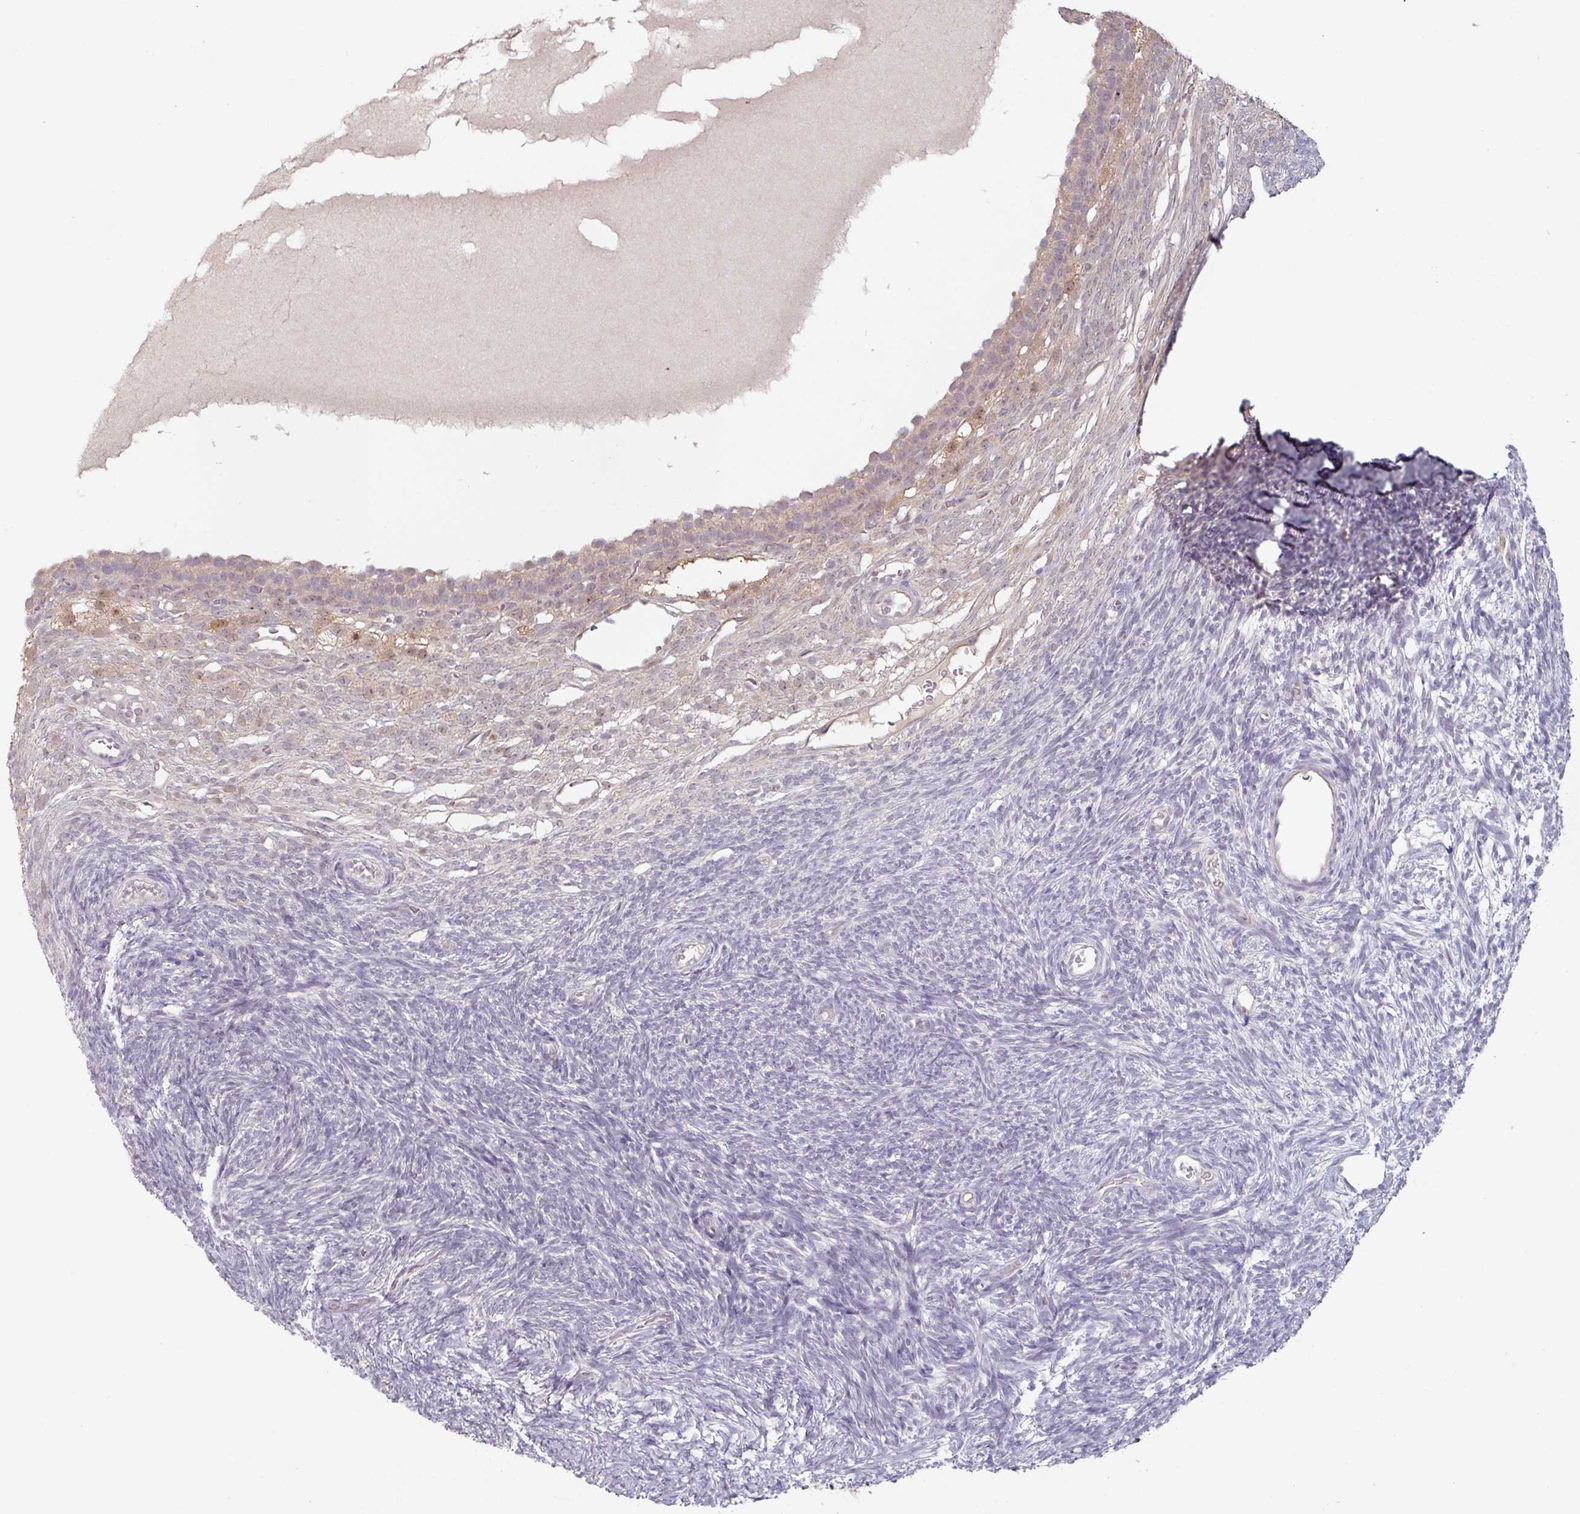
{"staining": {"intensity": "negative", "quantity": "none", "location": "none"}, "tissue": "ovary", "cell_type": "Follicle cells", "image_type": "normal", "snomed": [{"axis": "morphology", "description": "Normal tissue, NOS"}, {"axis": "topography", "description": "Ovary"}], "caption": "The histopathology image displays no significant expression in follicle cells of ovary.", "gene": "ZBTB6", "patient": {"sex": "female", "age": 39}}